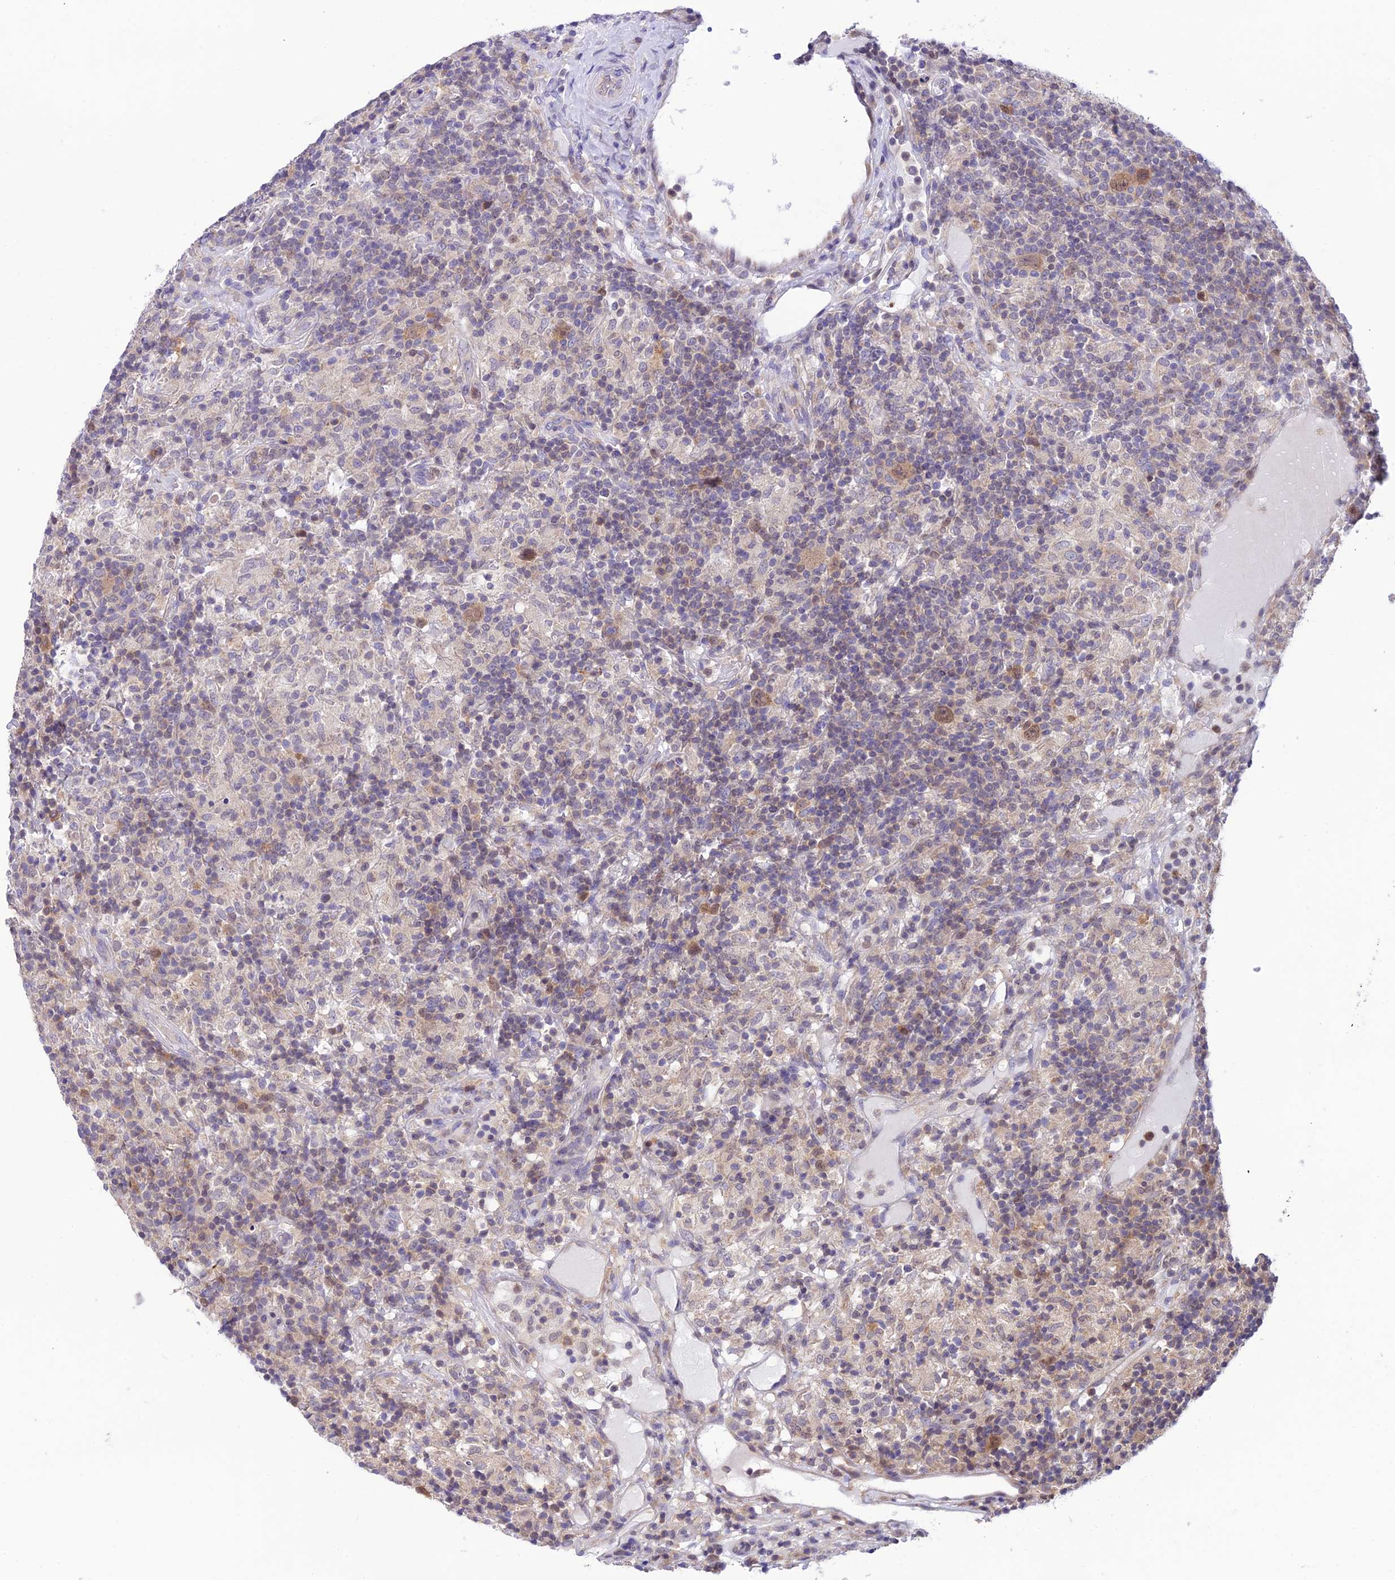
{"staining": {"intensity": "moderate", "quantity": ">75%", "location": "cytoplasmic/membranous"}, "tissue": "lymphoma", "cell_type": "Tumor cells", "image_type": "cancer", "snomed": [{"axis": "morphology", "description": "Hodgkin's disease, NOS"}, {"axis": "topography", "description": "Lymph node"}], "caption": "Approximately >75% of tumor cells in human lymphoma exhibit moderate cytoplasmic/membranous protein staining as visualized by brown immunohistochemical staining.", "gene": "RNF126", "patient": {"sex": "male", "age": 70}}